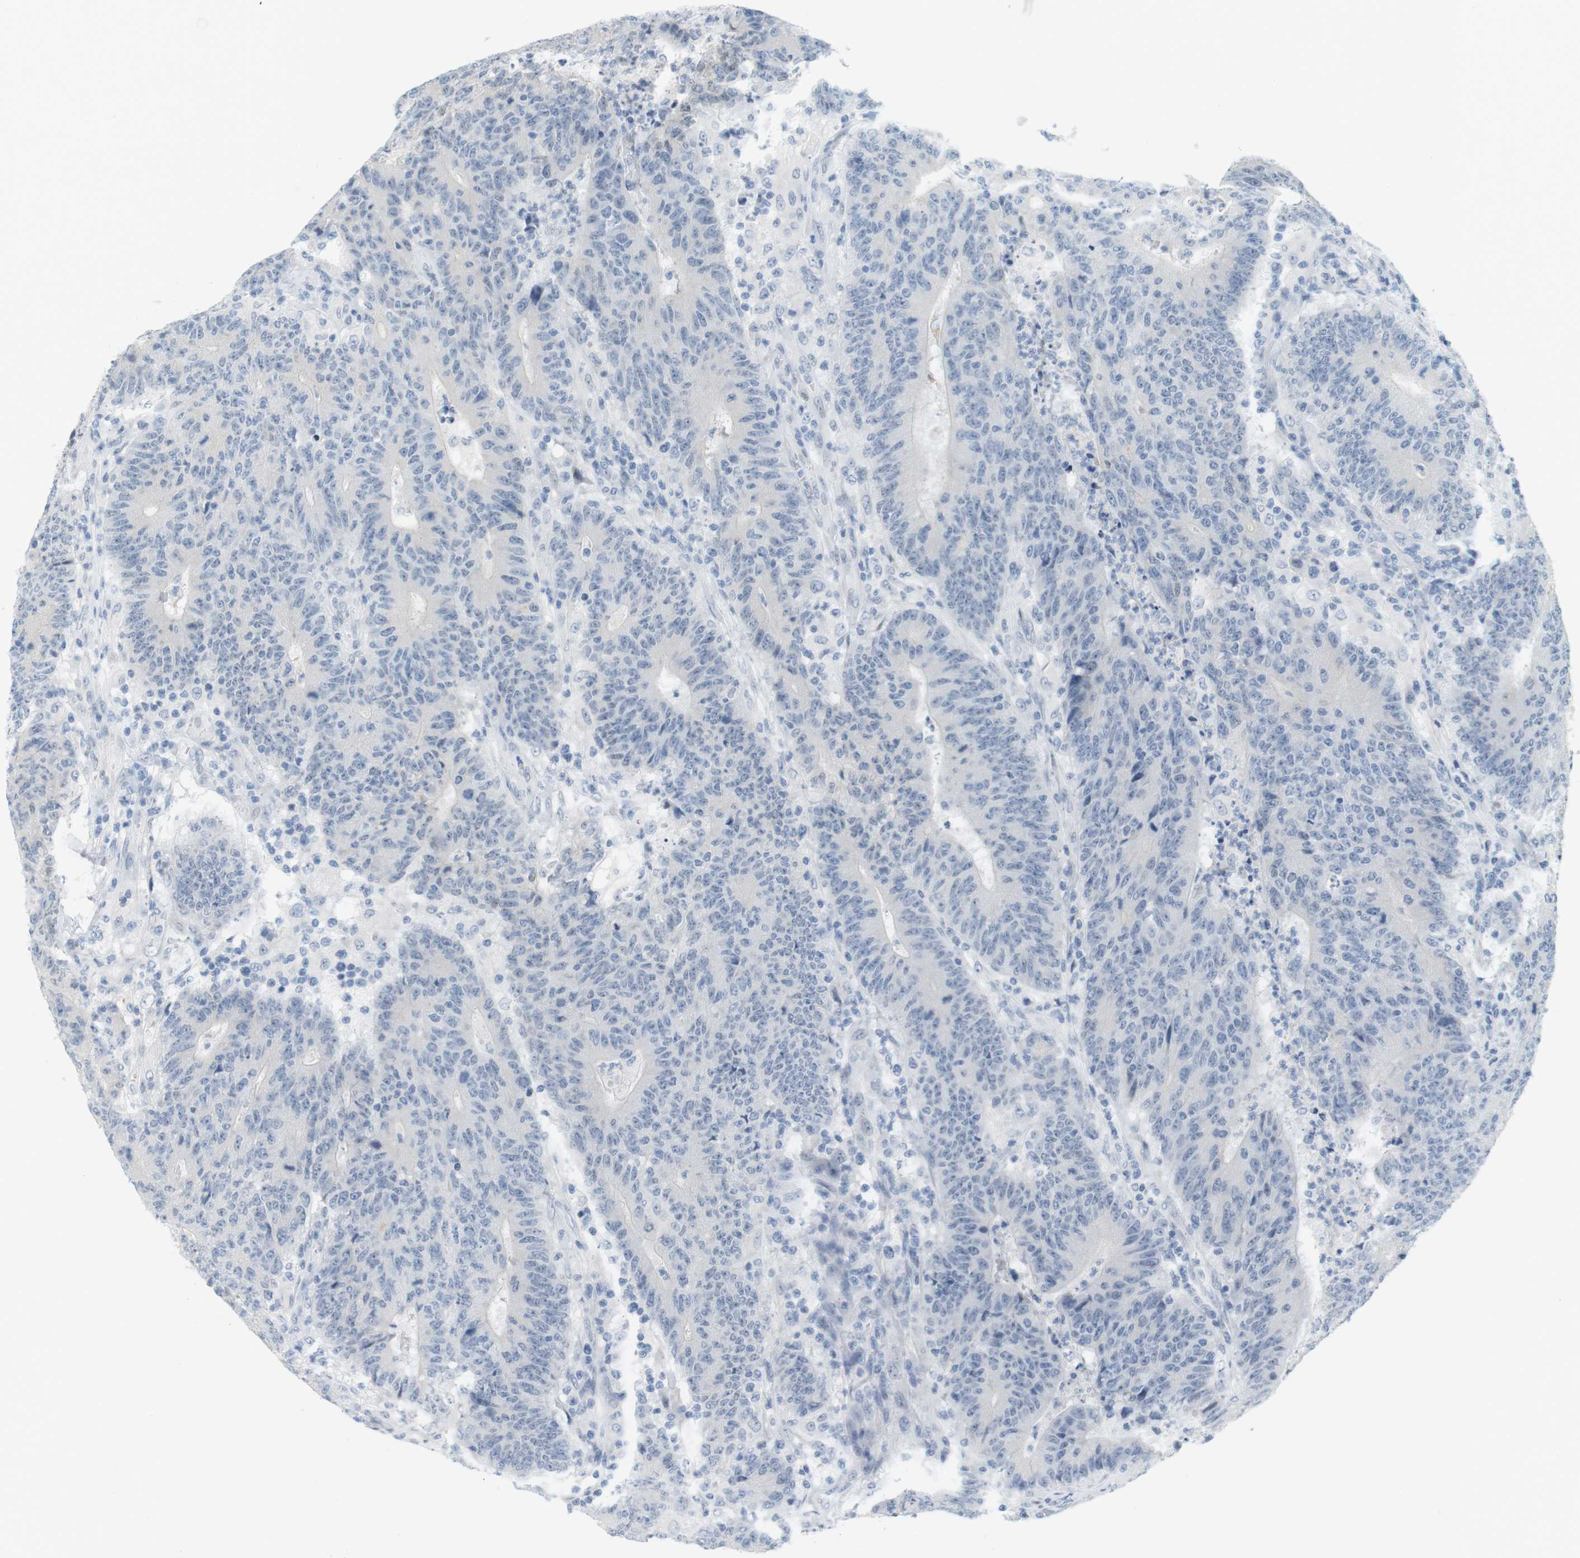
{"staining": {"intensity": "negative", "quantity": "none", "location": "none"}, "tissue": "colorectal cancer", "cell_type": "Tumor cells", "image_type": "cancer", "snomed": [{"axis": "morphology", "description": "Normal tissue, NOS"}, {"axis": "morphology", "description": "Adenocarcinoma, NOS"}, {"axis": "topography", "description": "Colon"}], "caption": "The photomicrograph demonstrates no significant expression in tumor cells of colorectal cancer.", "gene": "CREB3L2", "patient": {"sex": "female", "age": 75}}